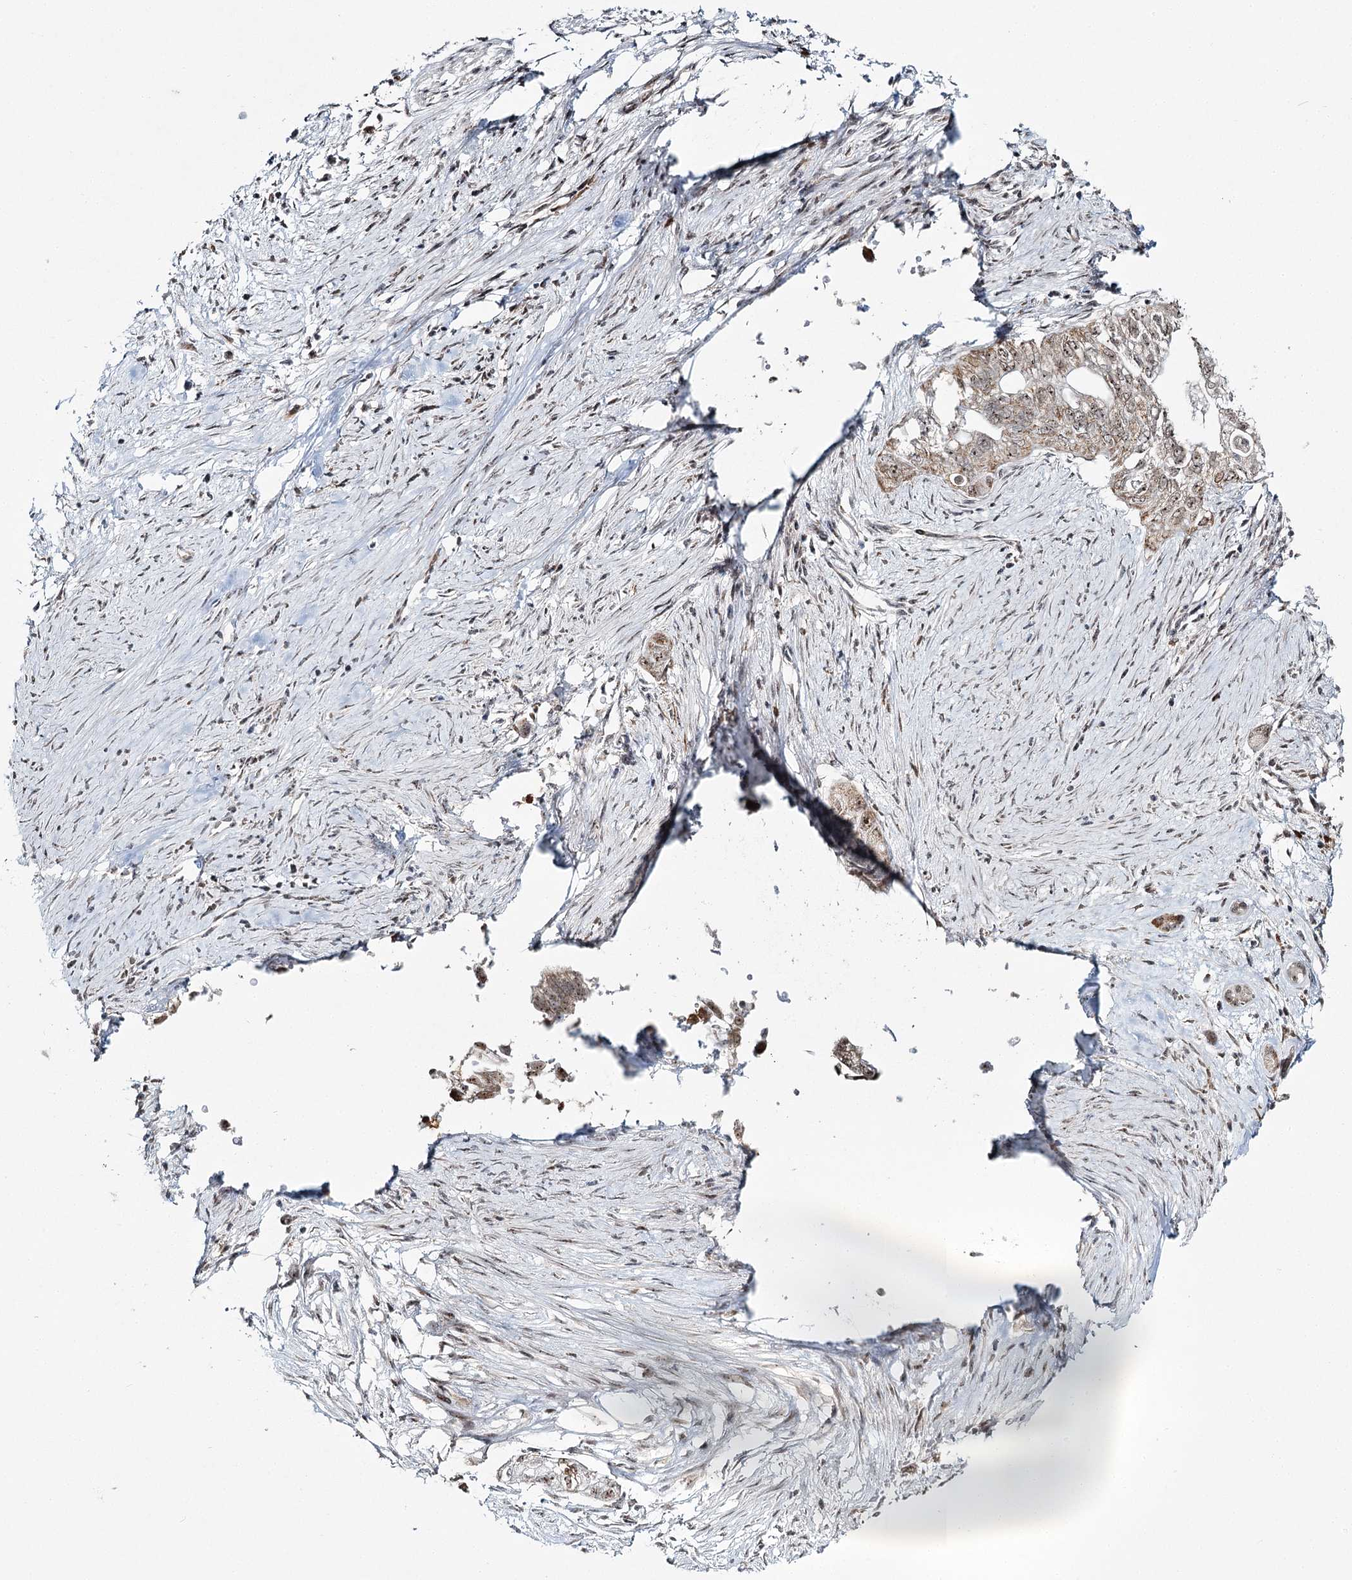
{"staining": {"intensity": "weak", "quantity": ">75%", "location": "cytoplasmic/membranous,nuclear"}, "tissue": "pancreatic cancer", "cell_type": "Tumor cells", "image_type": "cancer", "snomed": [{"axis": "morphology", "description": "Adenocarcinoma, NOS"}, {"axis": "topography", "description": "Pancreas"}], "caption": "Protein staining of pancreatic adenocarcinoma tissue exhibits weak cytoplasmic/membranous and nuclear staining in approximately >75% of tumor cells. The staining was performed using DAB to visualize the protein expression in brown, while the nuclei were stained in blue with hematoxylin (Magnification: 20x).", "gene": "ATAD1", "patient": {"sex": "male", "age": 72}}